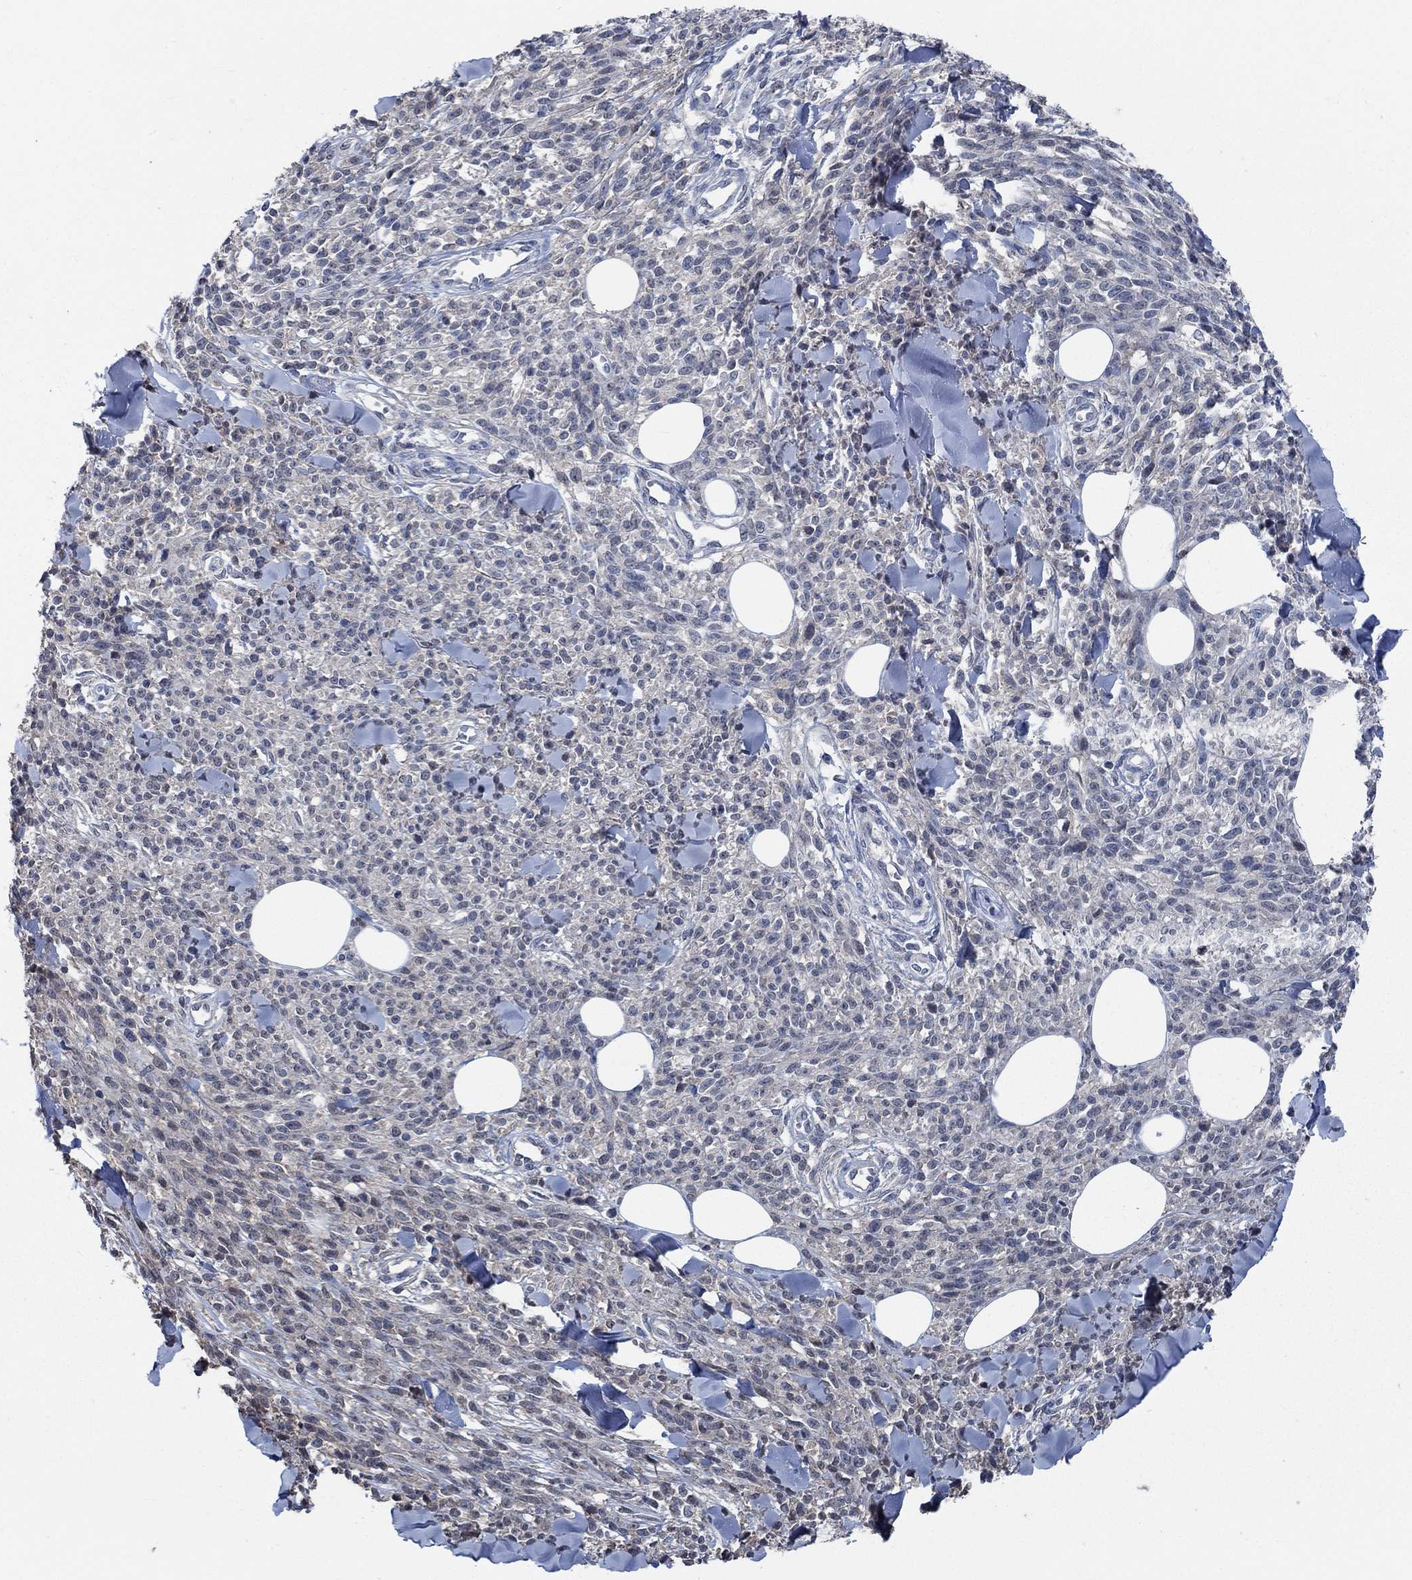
{"staining": {"intensity": "negative", "quantity": "none", "location": "none"}, "tissue": "melanoma", "cell_type": "Tumor cells", "image_type": "cancer", "snomed": [{"axis": "morphology", "description": "Malignant melanoma, NOS"}, {"axis": "topography", "description": "Skin"}, {"axis": "topography", "description": "Skin of trunk"}], "caption": "Immunohistochemical staining of human malignant melanoma shows no significant expression in tumor cells.", "gene": "OBSCN", "patient": {"sex": "male", "age": 74}}